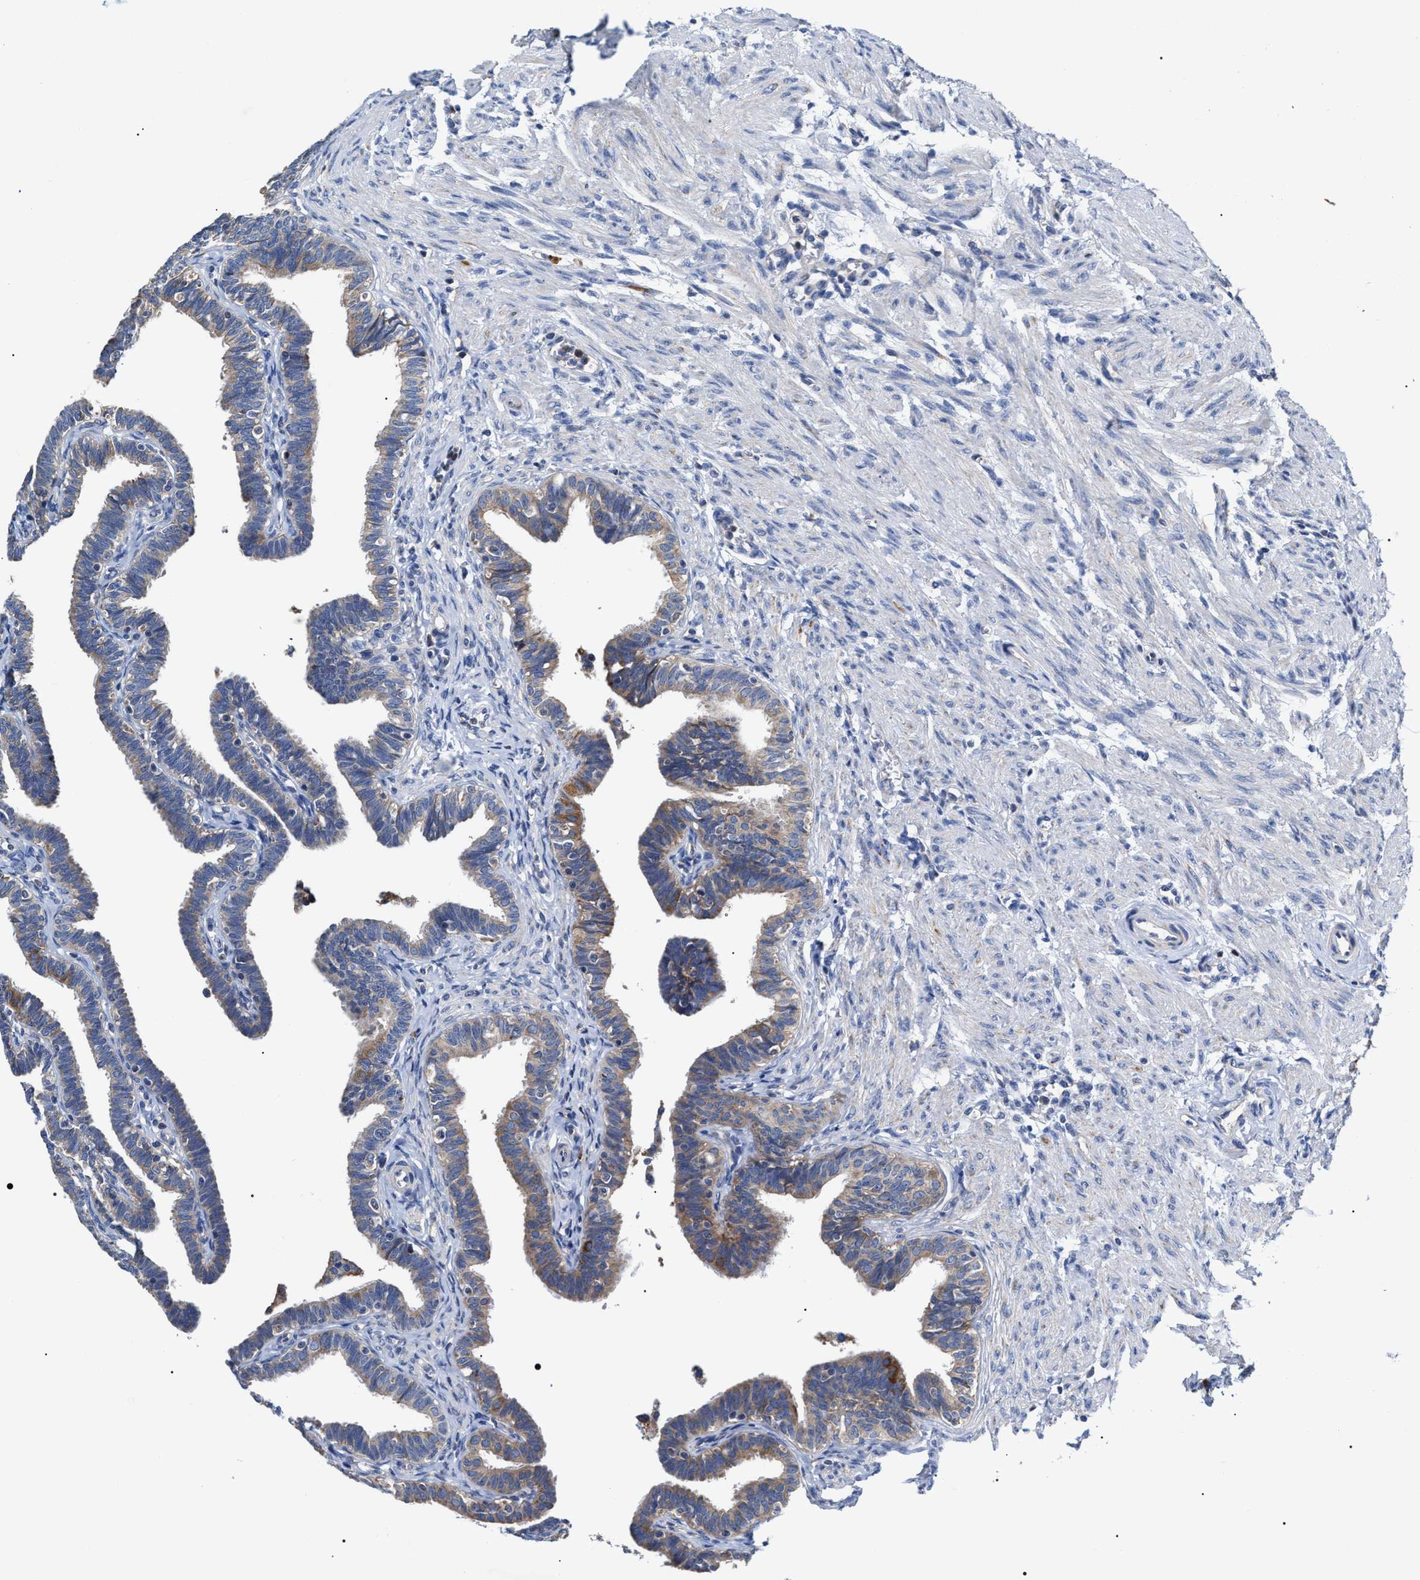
{"staining": {"intensity": "moderate", "quantity": "25%-75%", "location": "cytoplasmic/membranous"}, "tissue": "fallopian tube", "cell_type": "Glandular cells", "image_type": "normal", "snomed": [{"axis": "morphology", "description": "Normal tissue, NOS"}, {"axis": "topography", "description": "Fallopian tube"}, {"axis": "topography", "description": "Ovary"}], "caption": "Immunohistochemical staining of benign human fallopian tube exhibits 25%-75% levels of moderate cytoplasmic/membranous protein staining in approximately 25%-75% of glandular cells. Immunohistochemistry stains the protein in brown and the nuclei are stained blue.", "gene": "MACC1", "patient": {"sex": "female", "age": 23}}